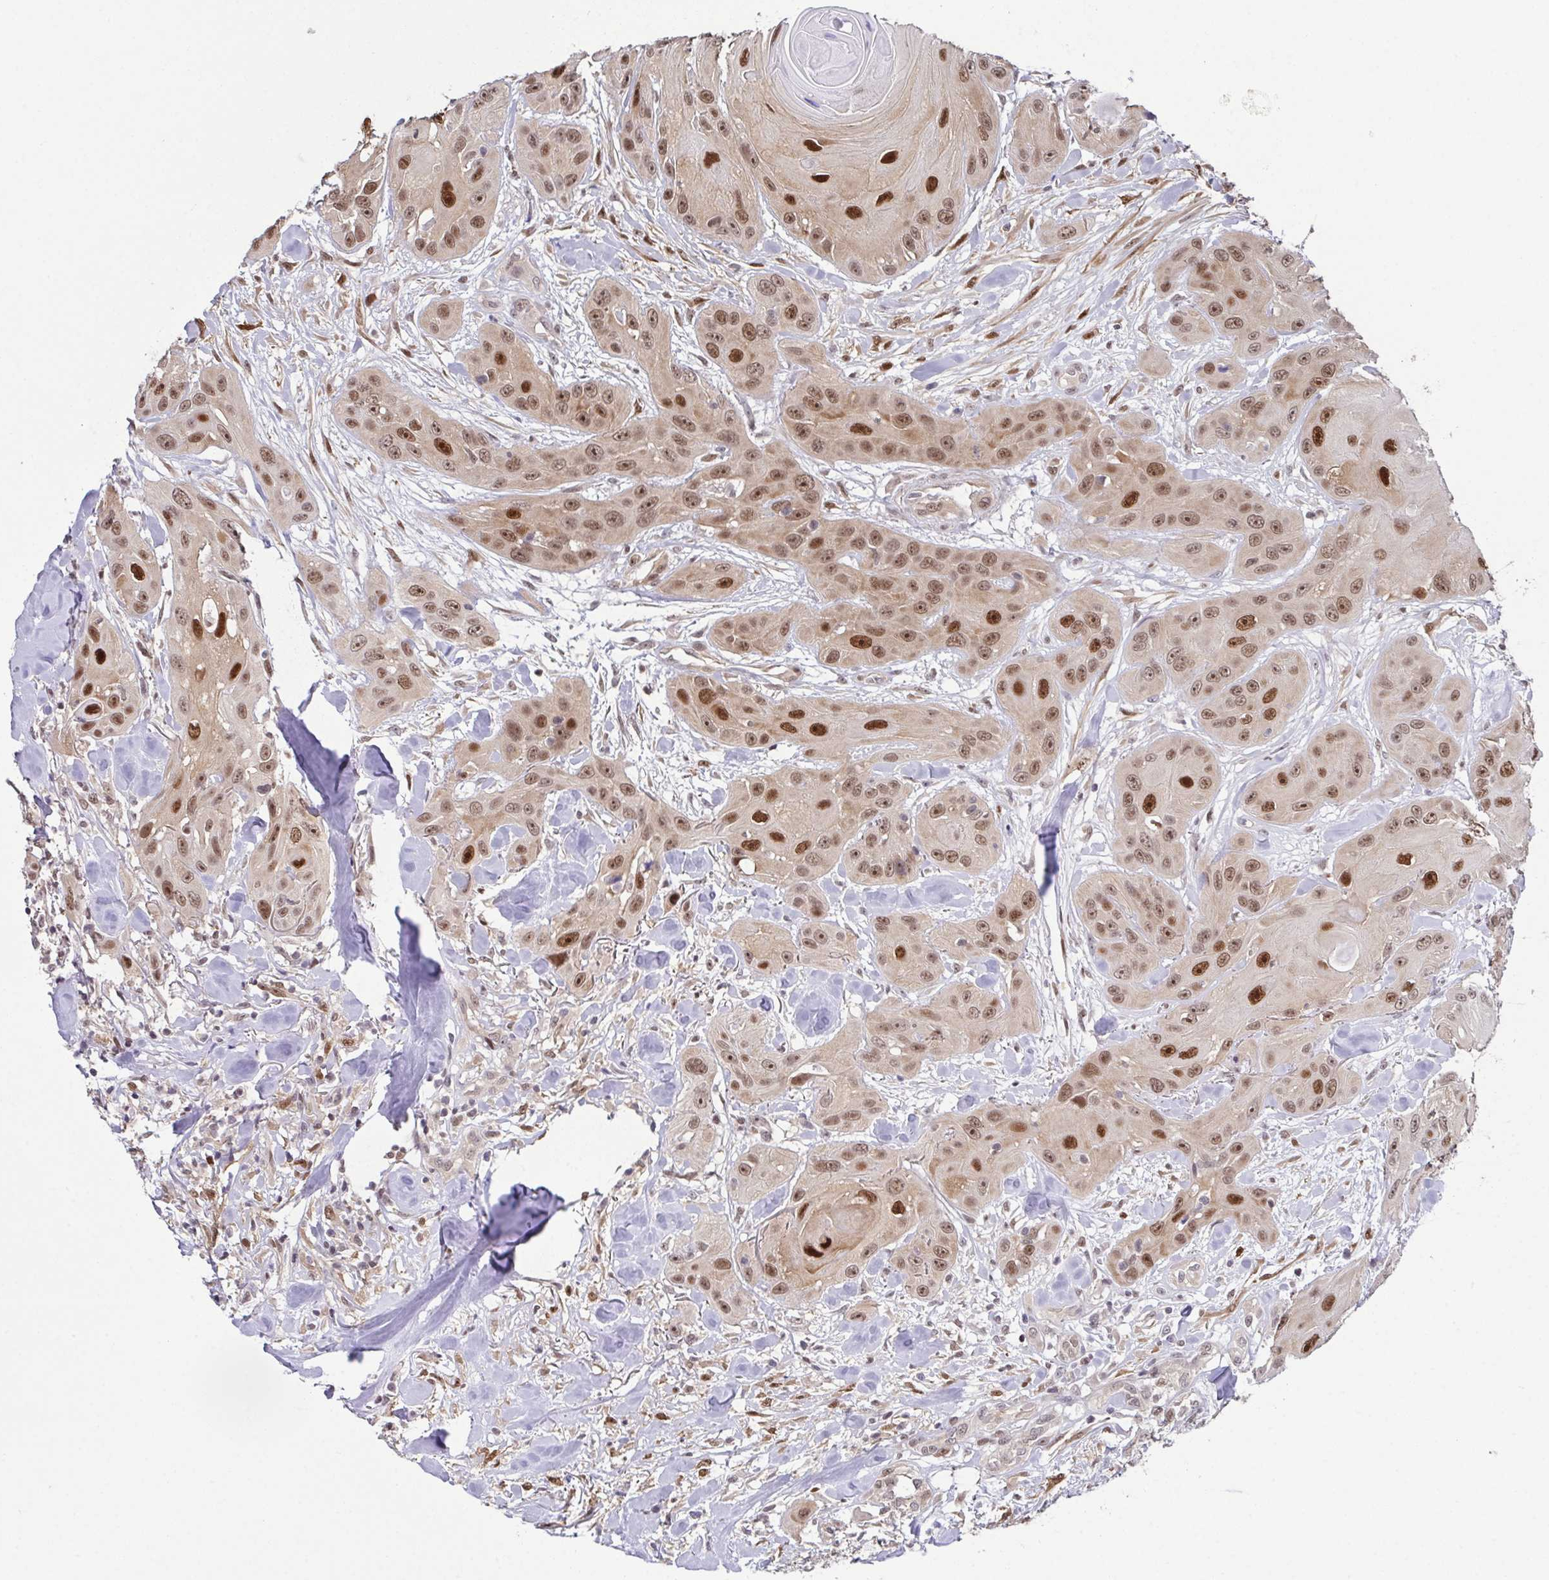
{"staining": {"intensity": "moderate", "quantity": ">75%", "location": "nuclear"}, "tissue": "head and neck cancer", "cell_type": "Tumor cells", "image_type": "cancer", "snomed": [{"axis": "morphology", "description": "Squamous cell carcinoma, NOS"}, {"axis": "topography", "description": "Oral tissue"}, {"axis": "topography", "description": "Head-Neck"}], "caption": "Protein expression analysis of human head and neck cancer (squamous cell carcinoma) reveals moderate nuclear staining in about >75% of tumor cells.", "gene": "DNAJB1", "patient": {"sex": "male", "age": 77}}